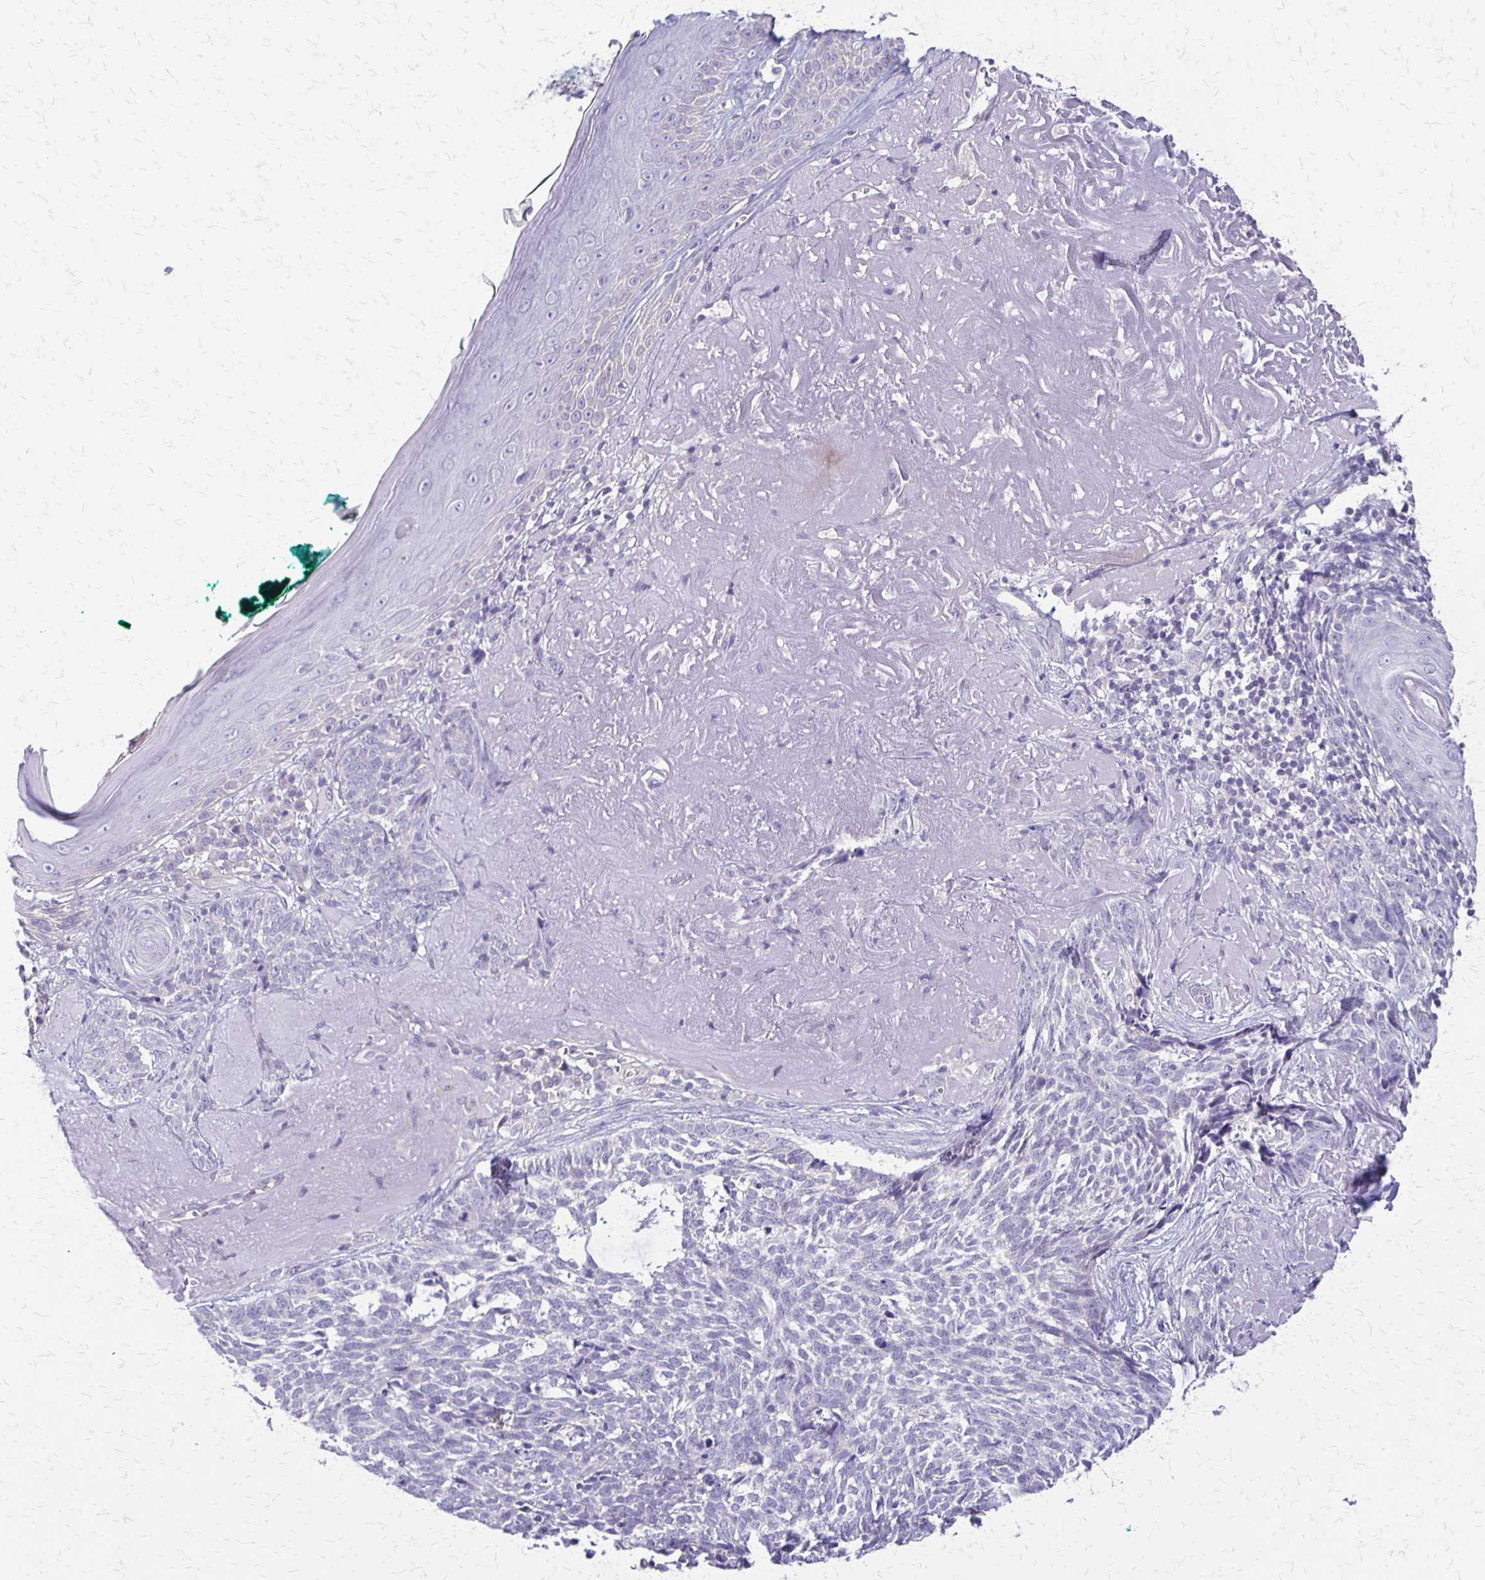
{"staining": {"intensity": "negative", "quantity": "none", "location": "none"}, "tissue": "skin cancer", "cell_type": "Tumor cells", "image_type": "cancer", "snomed": [{"axis": "morphology", "description": "Basal cell carcinoma"}, {"axis": "topography", "description": "Skin"}, {"axis": "topography", "description": "Skin of face"}], "caption": "This image is of skin cancer (basal cell carcinoma) stained with IHC to label a protein in brown with the nuclei are counter-stained blue. There is no staining in tumor cells. The staining is performed using DAB (3,3'-diaminobenzidine) brown chromogen with nuclei counter-stained in using hematoxylin.", "gene": "RHOC", "patient": {"sex": "female", "age": 95}}